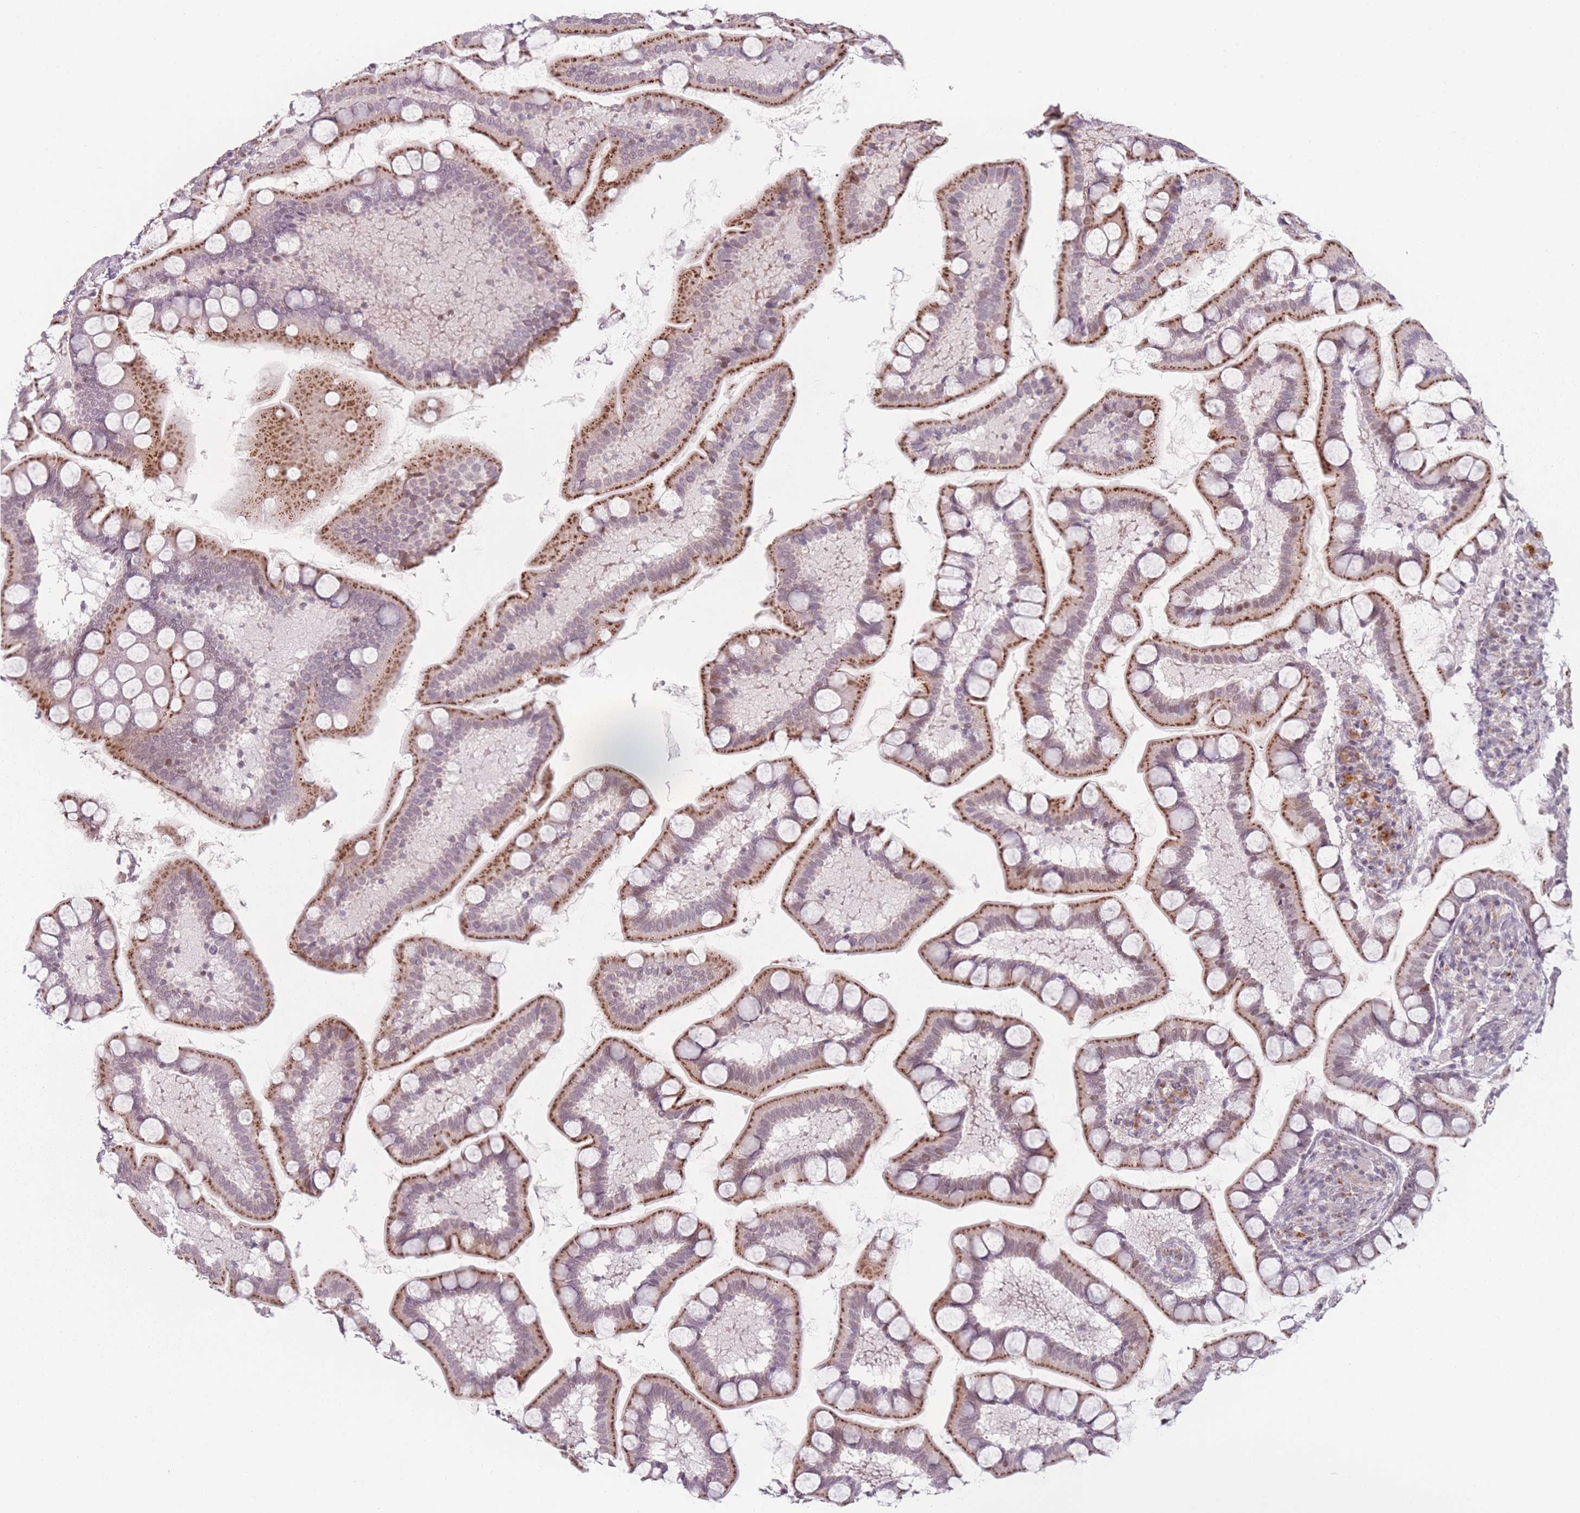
{"staining": {"intensity": "moderate", "quantity": ">75%", "location": "cytoplasmic/membranous"}, "tissue": "small intestine", "cell_type": "Glandular cells", "image_type": "normal", "snomed": [{"axis": "morphology", "description": "Normal tissue, NOS"}, {"axis": "topography", "description": "Small intestine"}], "caption": "Protein analysis of benign small intestine demonstrates moderate cytoplasmic/membranous staining in approximately >75% of glandular cells.", "gene": "OR10C1", "patient": {"sex": "male", "age": 41}}